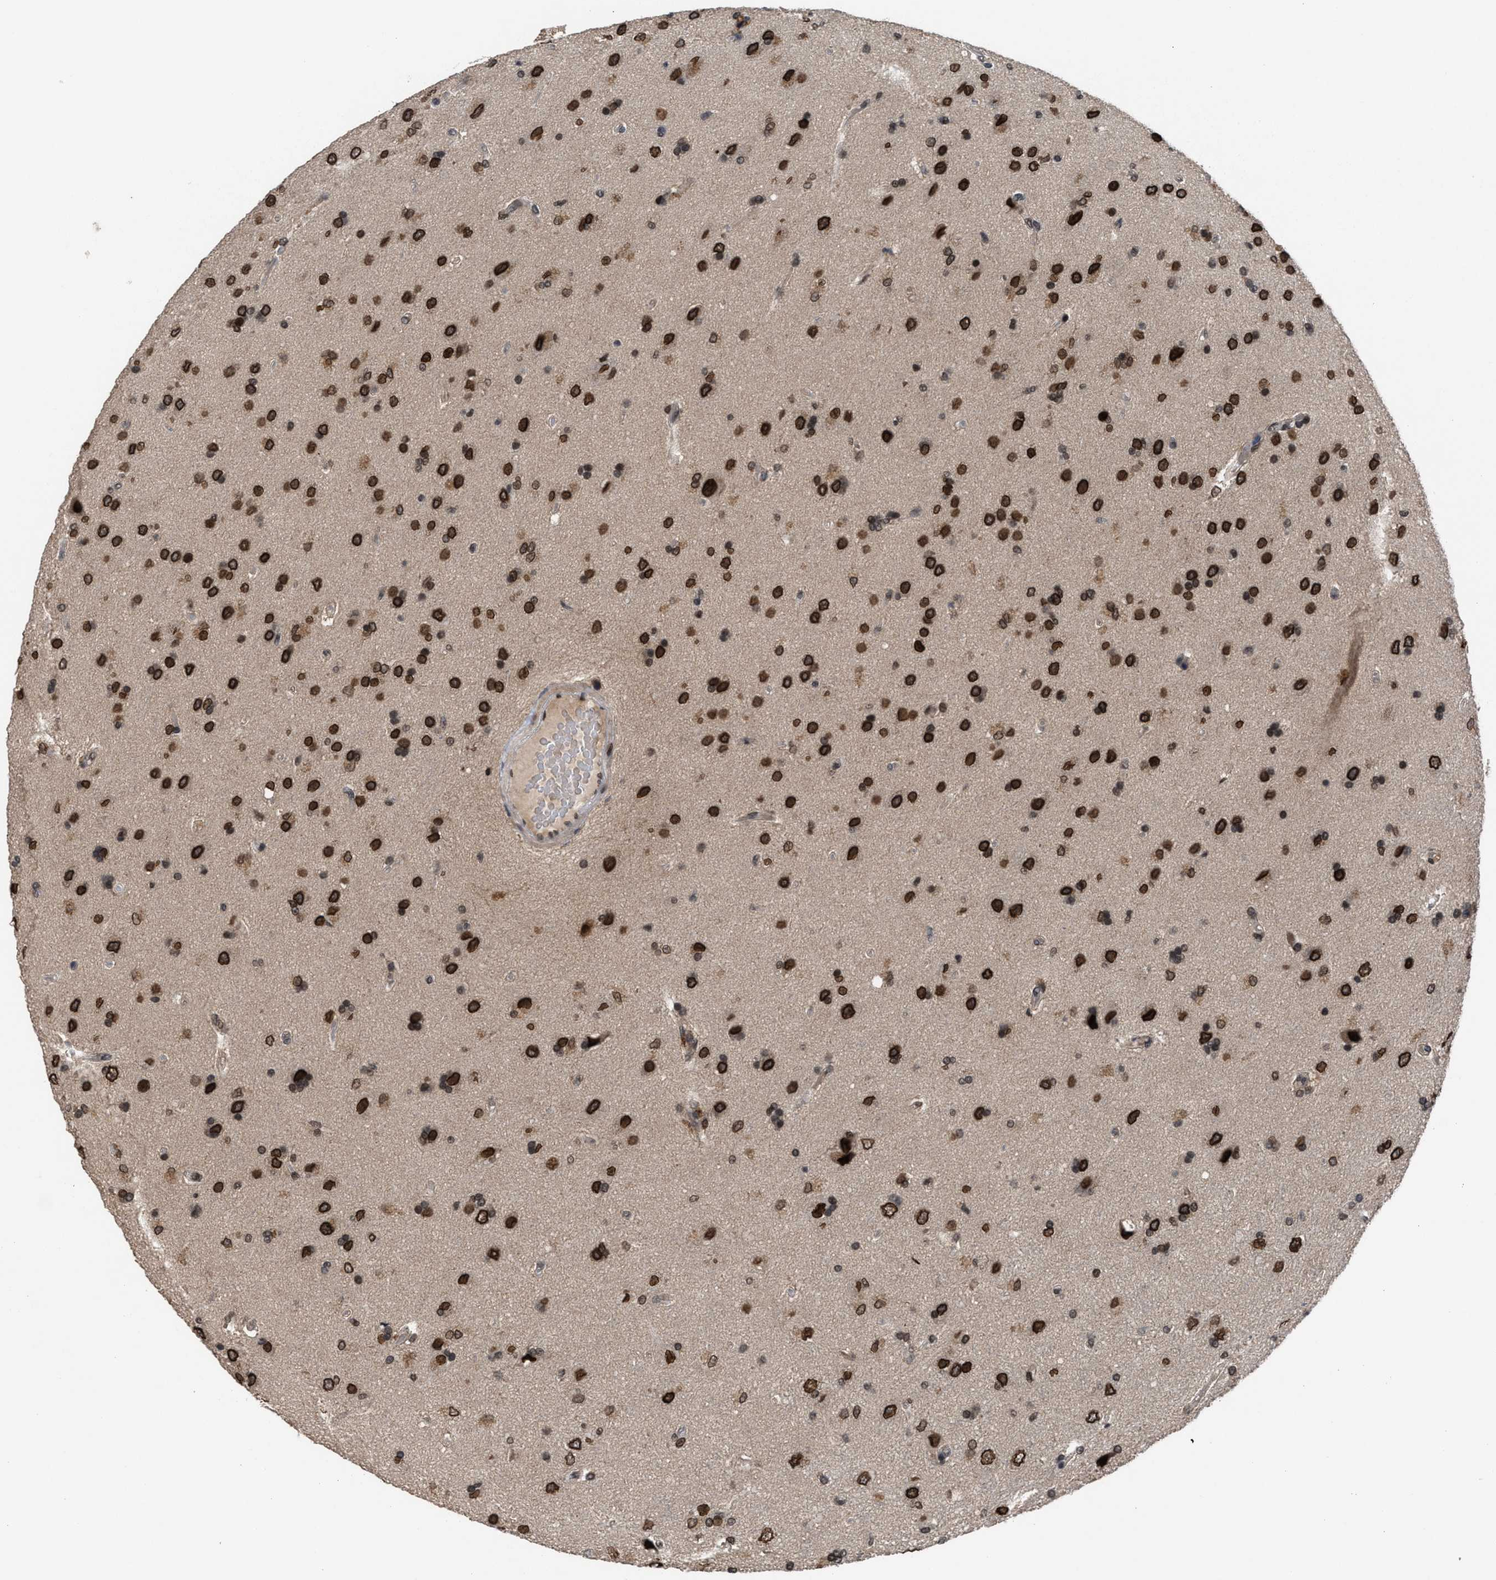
{"staining": {"intensity": "strong", "quantity": ">75%", "location": "nuclear"}, "tissue": "glioma", "cell_type": "Tumor cells", "image_type": "cancer", "snomed": [{"axis": "morphology", "description": "Glioma, malignant, High grade"}, {"axis": "topography", "description": "Brain"}], "caption": "Protein analysis of glioma tissue demonstrates strong nuclear positivity in approximately >75% of tumor cells.", "gene": "C9orf78", "patient": {"sex": "male", "age": 72}}